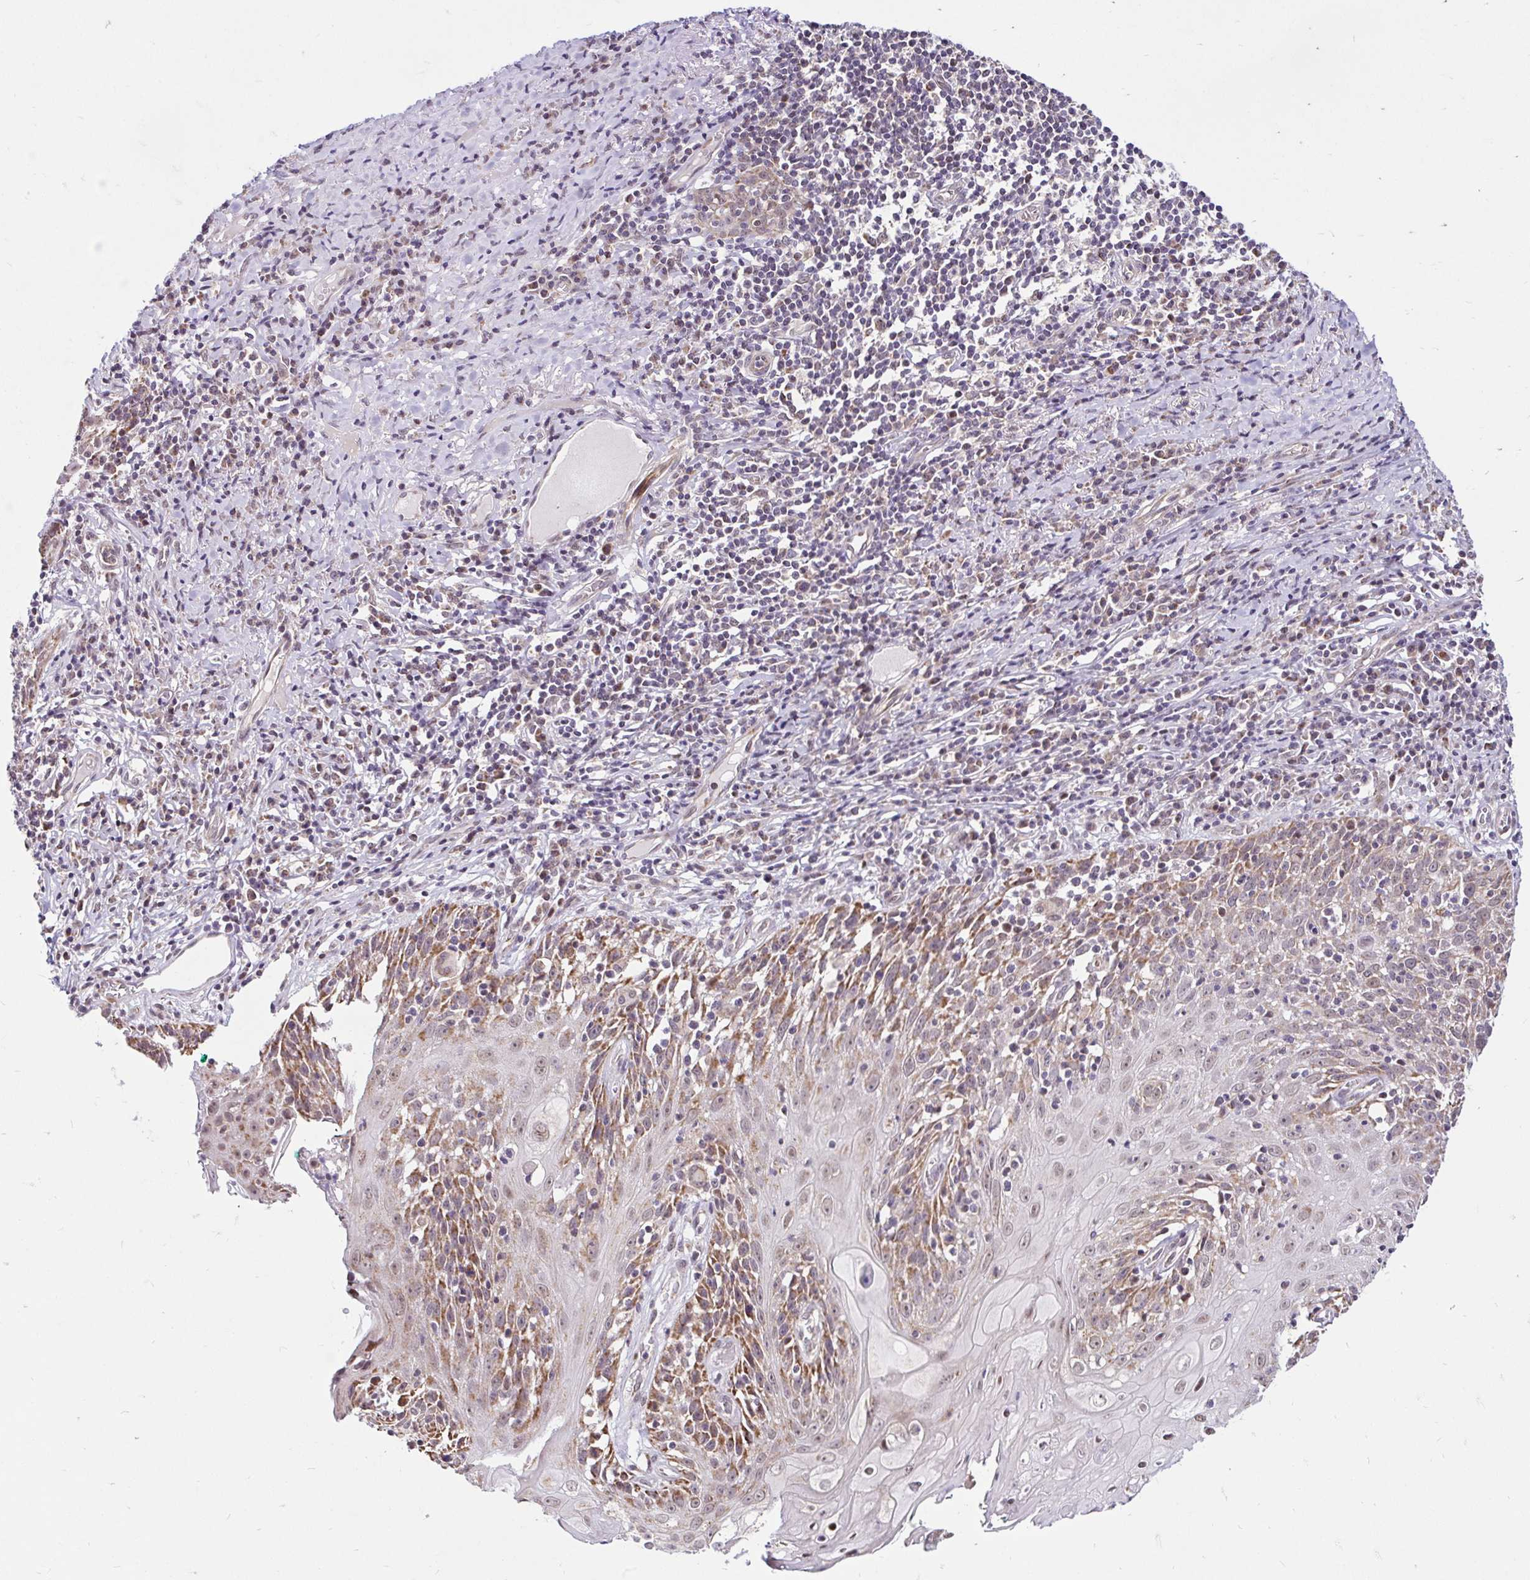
{"staining": {"intensity": "moderate", "quantity": "25%-75%", "location": "cytoplasmic/membranous"}, "tissue": "skin cancer", "cell_type": "Tumor cells", "image_type": "cancer", "snomed": [{"axis": "morphology", "description": "Squamous cell carcinoma, NOS"}, {"axis": "topography", "description": "Skin"}, {"axis": "topography", "description": "Vulva"}], "caption": "This is an image of immunohistochemistry (IHC) staining of skin squamous cell carcinoma, which shows moderate staining in the cytoplasmic/membranous of tumor cells.", "gene": "TIMM50", "patient": {"sex": "female", "age": 76}}